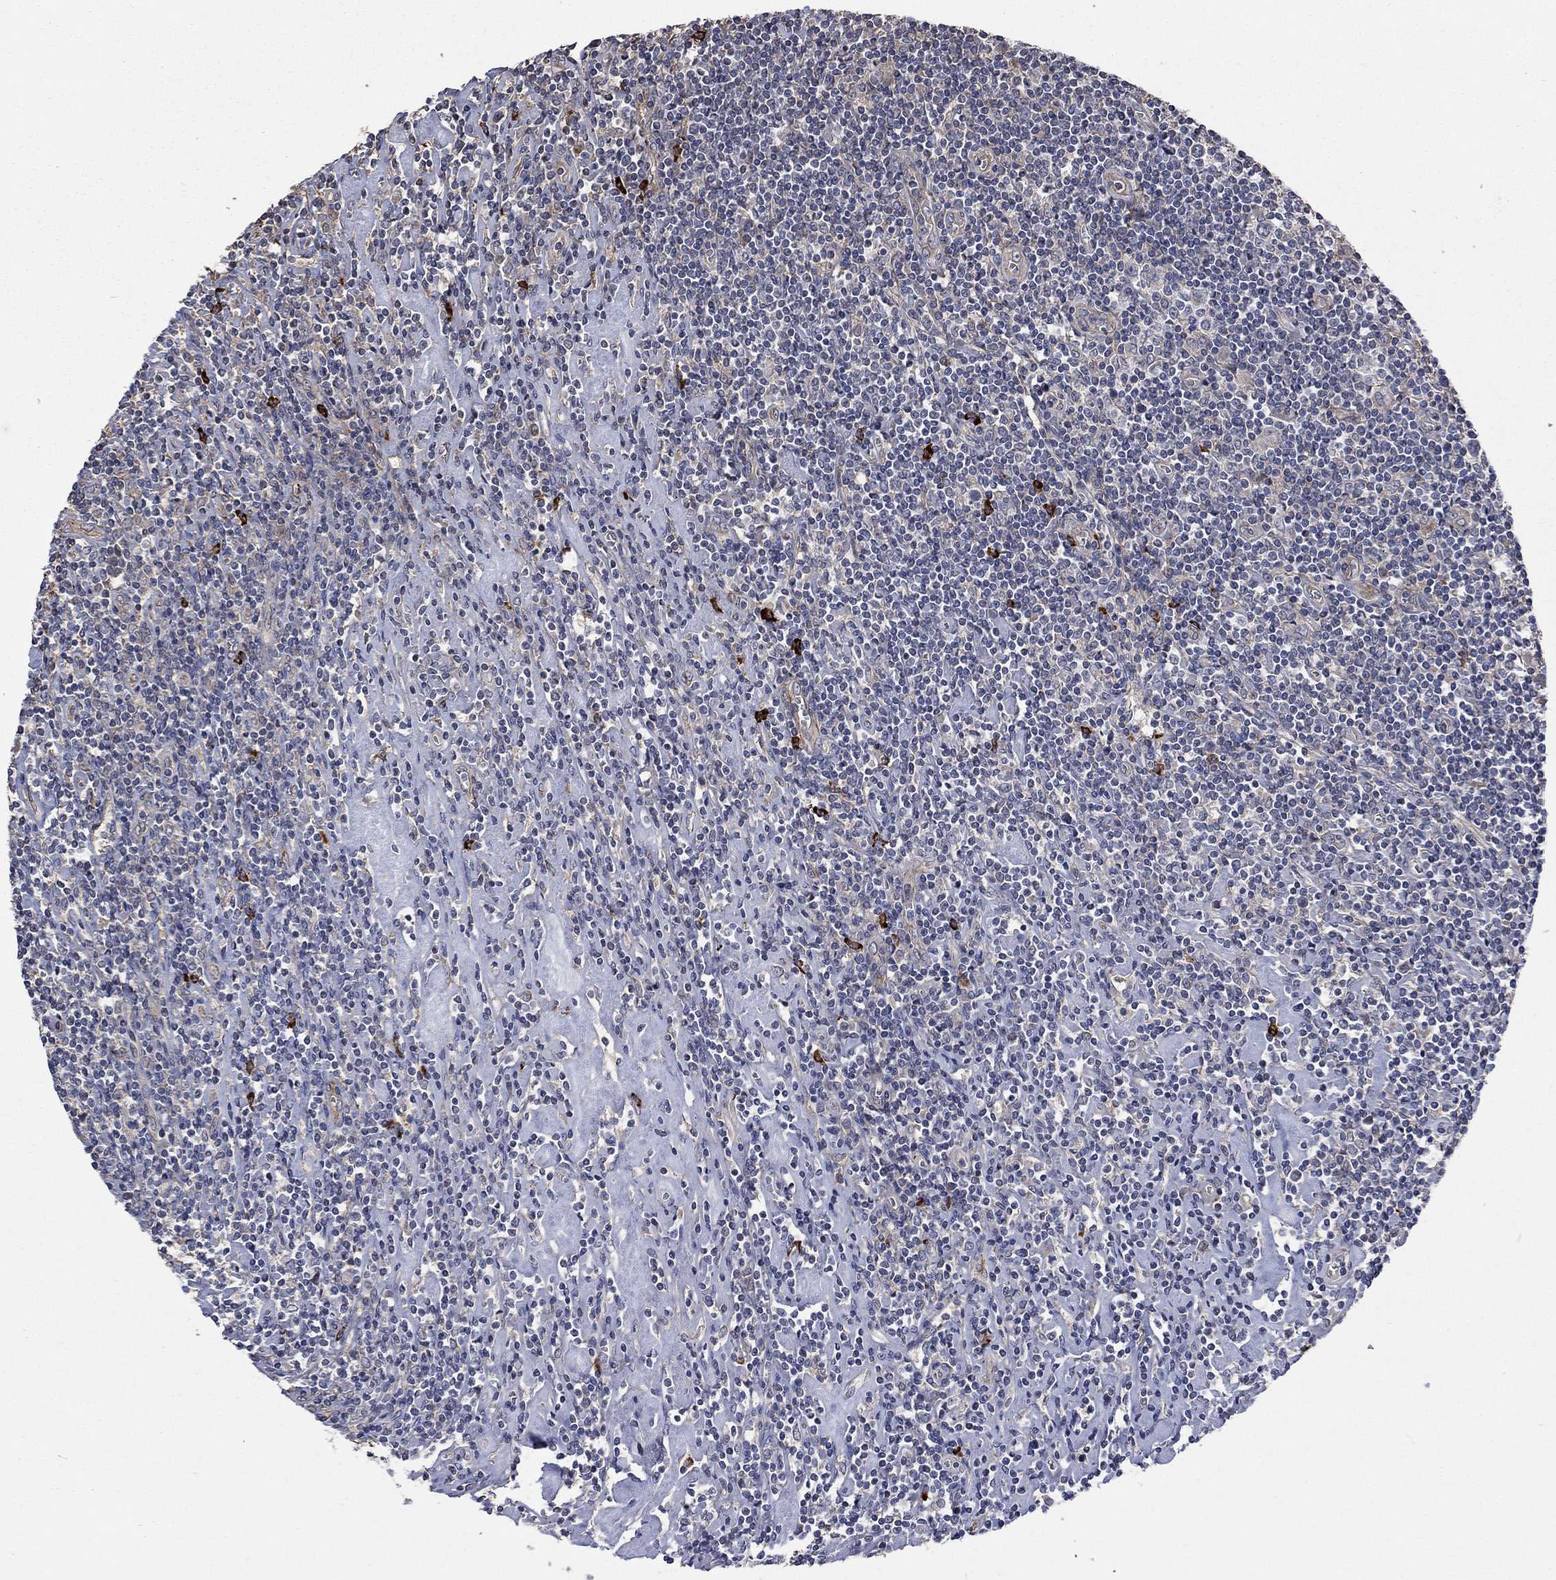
{"staining": {"intensity": "negative", "quantity": "none", "location": "none"}, "tissue": "lymphoma", "cell_type": "Tumor cells", "image_type": "cancer", "snomed": [{"axis": "morphology", "description": "Hodgkin's disease, NOS"}, {"axis": "topography", "description": "Lymph node"}], "caption": "DAB (3,3'-diaminobenzidine) immunohistochemical staining of human lymphoma reveals no significant expression in tumor cells.", "gene": "VCAN", "patient": {"sex": "male", "age": 40}}